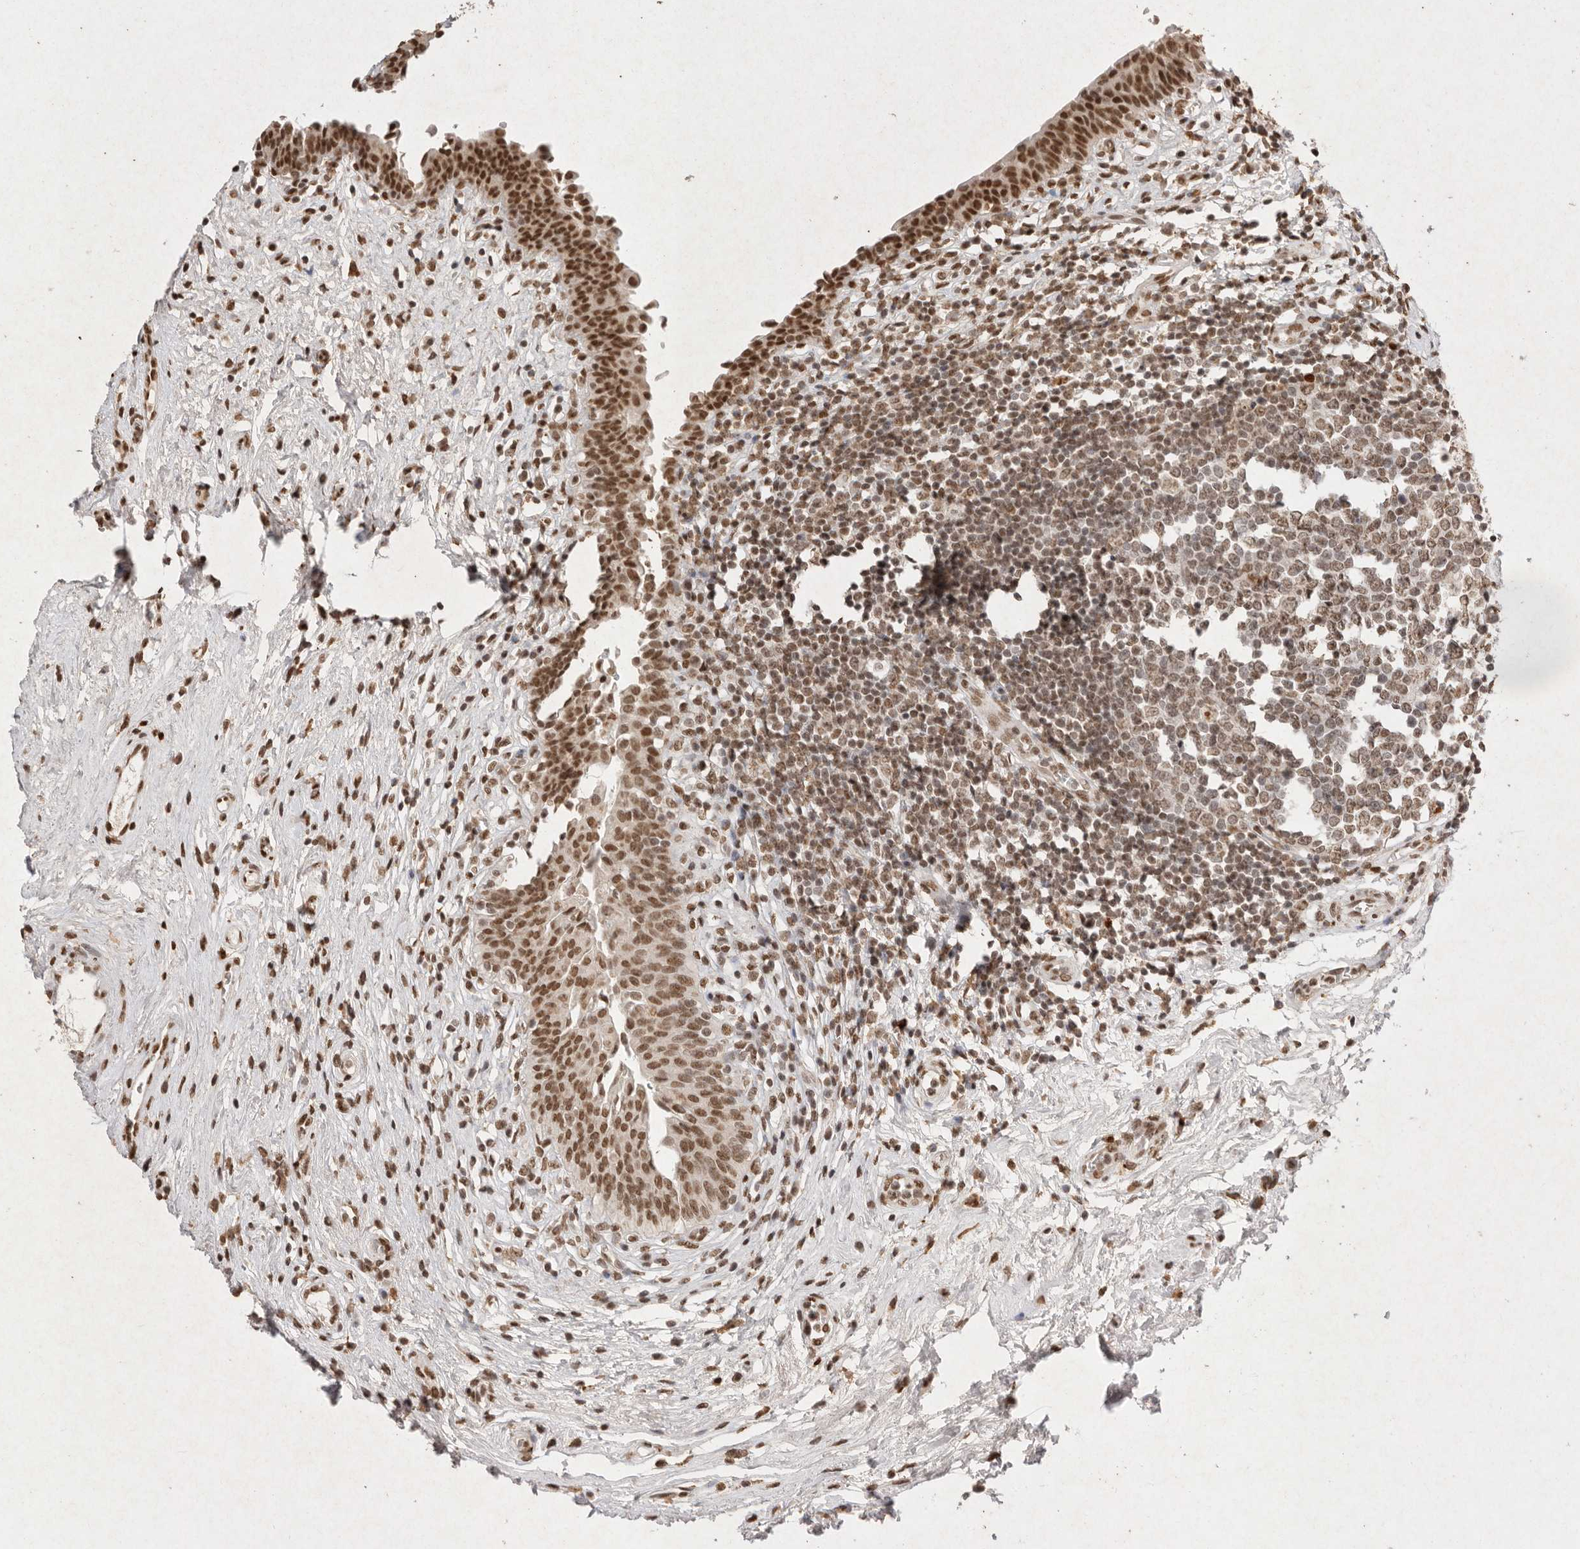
{"staining": {"intensity": "moderate", "quantity": ">75%", "location": "nuclear"}, "tissue": "urinary bladder", "cell_type": "Urothelial cells", "image_type": "normal", "snomed": [{"axis": "morphology", "description": "Normal tissue, NOS"}, {"axis": "topography", "description": "Urinary bladder"}], "caption": "The immunohistochemical stain shows moderate nuclear staining in urothelial cells of benign urinary bladder. (Stains: DAB in brown, nuclei in blue, Microscopy: brightfield microscopy at high magnification).", "gene": "NKX3", "patient": {"sex": "male", "age": 83}}